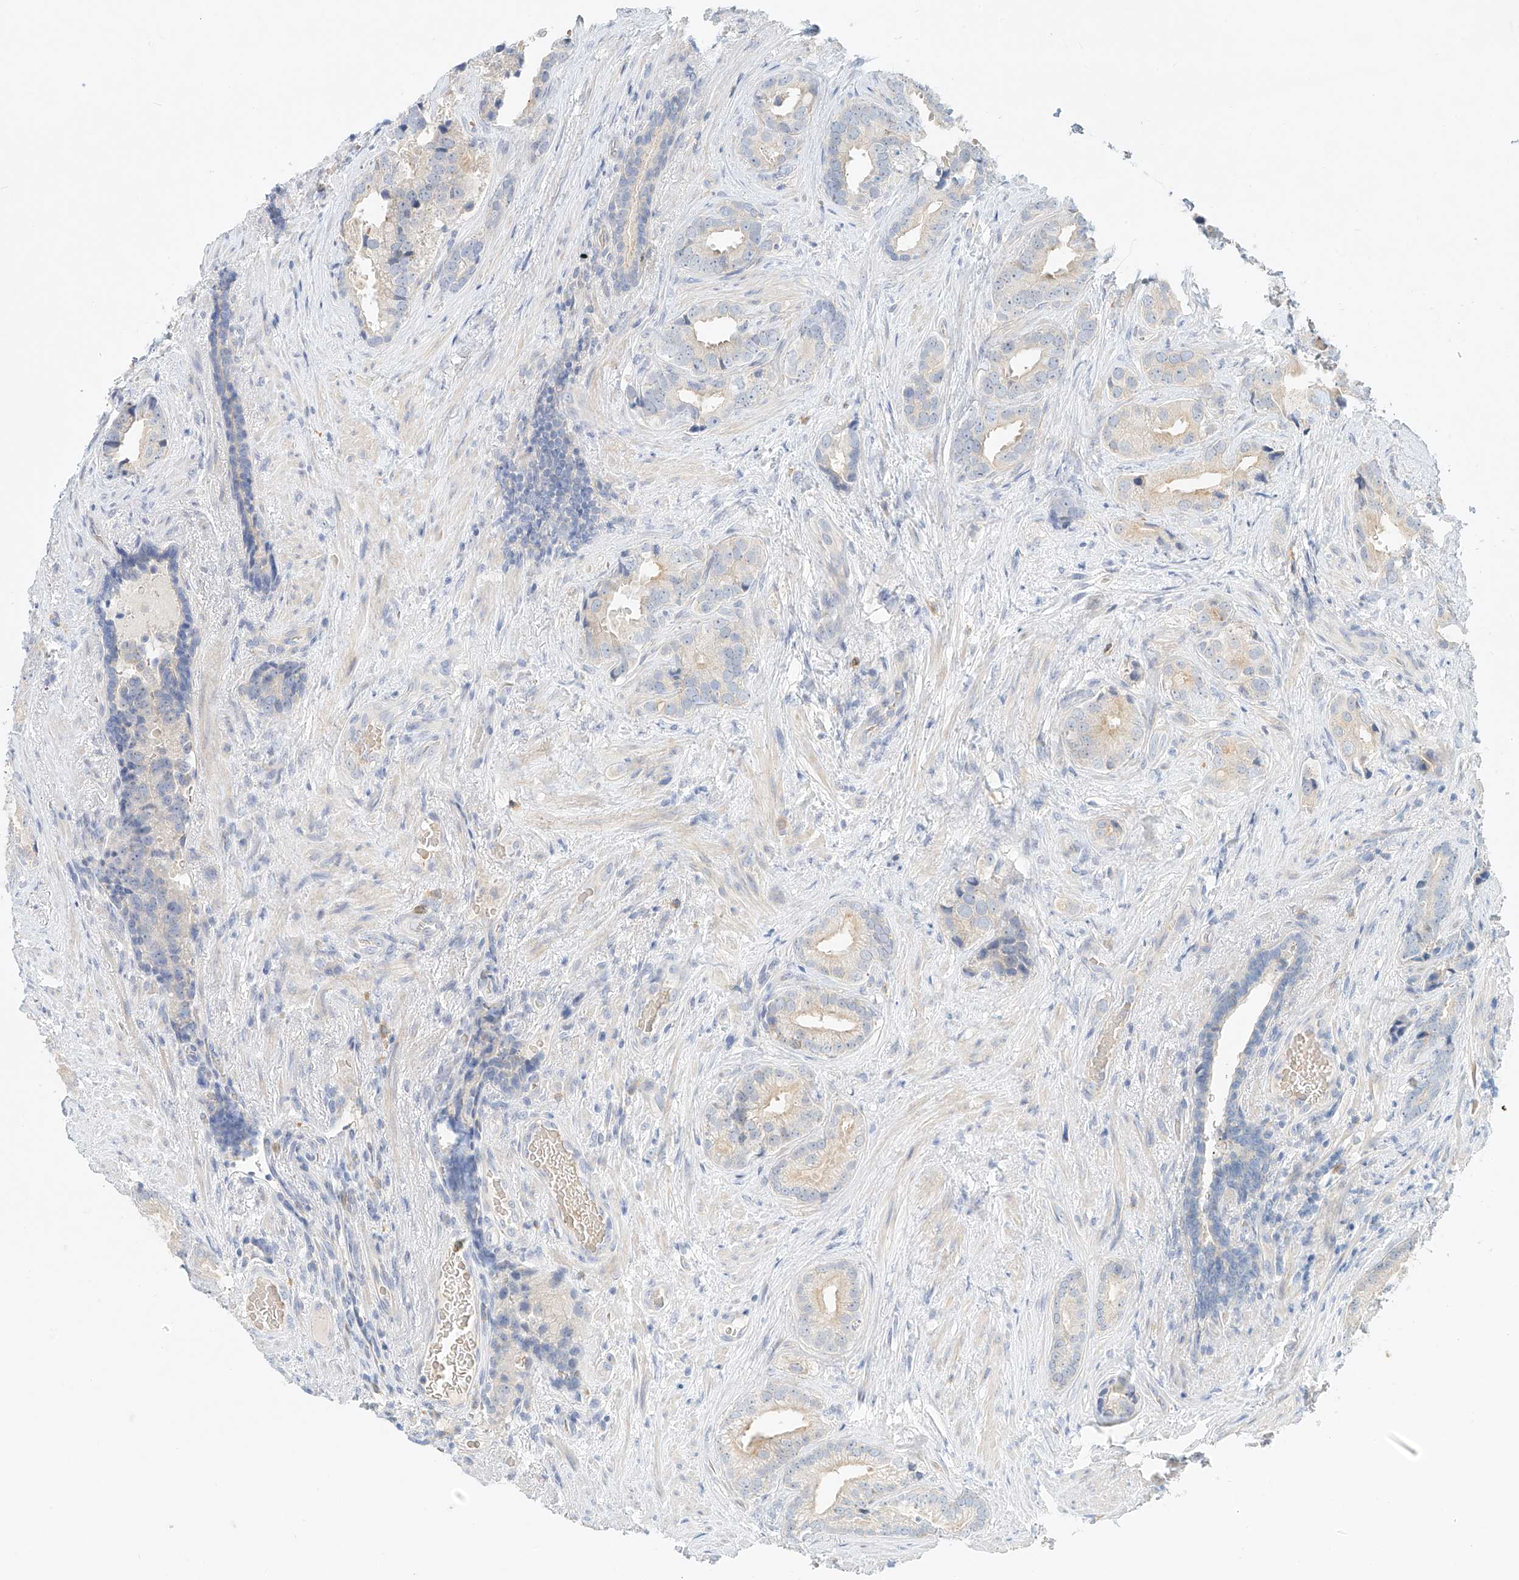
{"staining": {"intensity": "weak", "quantity": "<25%", "location": "cytoplasmic/membranous"}, "tissue": "prostate cancer", "cell_type": "Tumor cells", "image_type": "cancer", "snomed": [{"axis": "morphology", "description": "Adenocarcinoma, Low grade"}, {"axis": "topography", "description": "Prostate"}], "caption": "The immunohistochemistry histopathology image has no significant expression in tumor cells of prostate cancer tissue.", "gene": "SYTL3", "patient": {"sex": "male", "age": 71}}